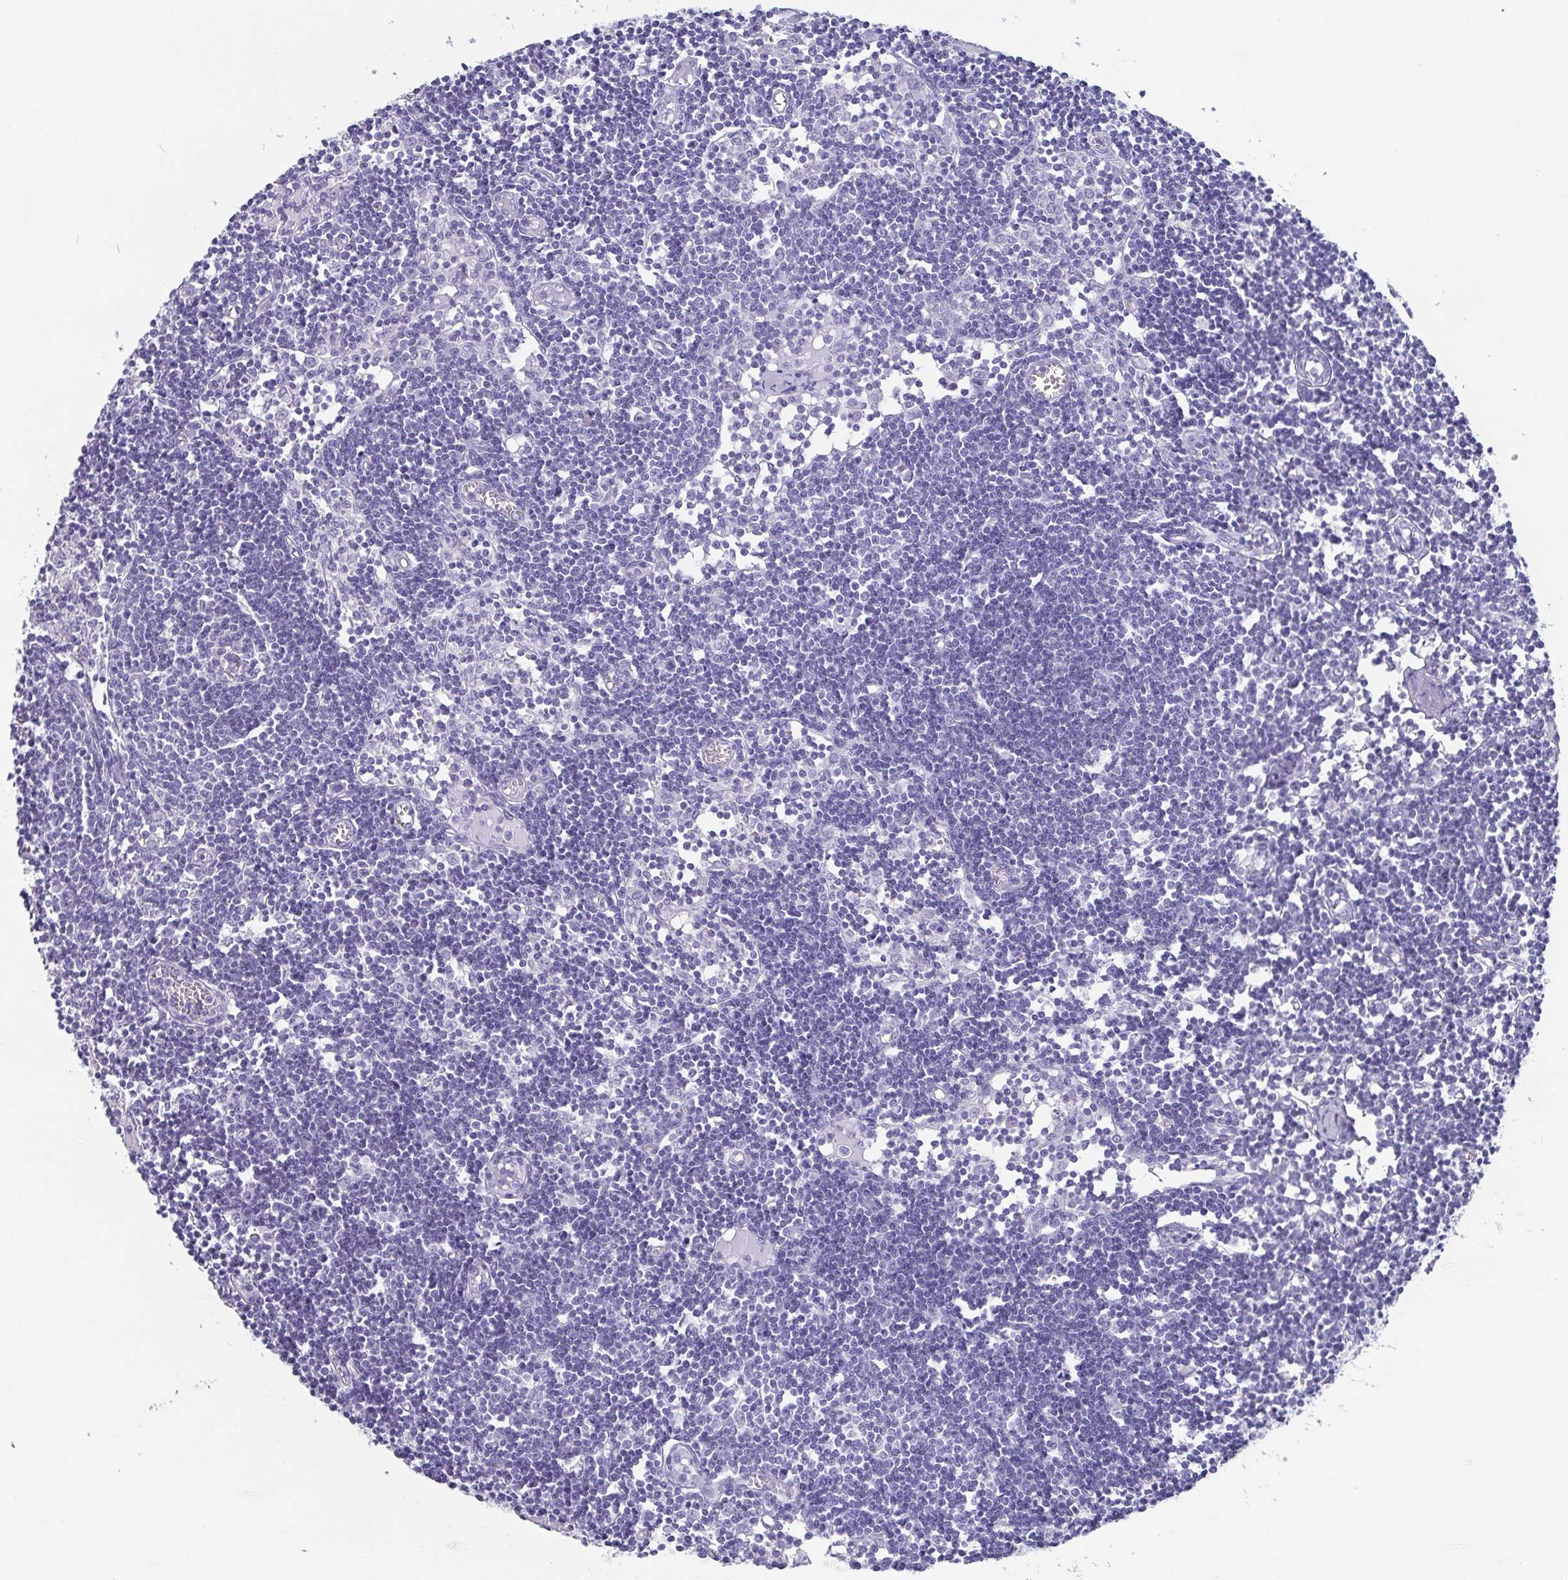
{"staining": {"intensity": "negative", "quantity": "none", "location": "none"}, "tissue": "lymph node", "cell_type": "Germinal center cells", "image_type": "normal", "snomed": [{"axis": "morphology", "description": "Normal tissue, NOS"}, {"axis": "topography", "description": "Lymph node"}], "caption": "This is an immunohistochemistry photomicrograph of normal lymph node. There is no expression in germinal center cells.", "gene": "SCGN", "patient": {"sex": "female", "age": 11}}